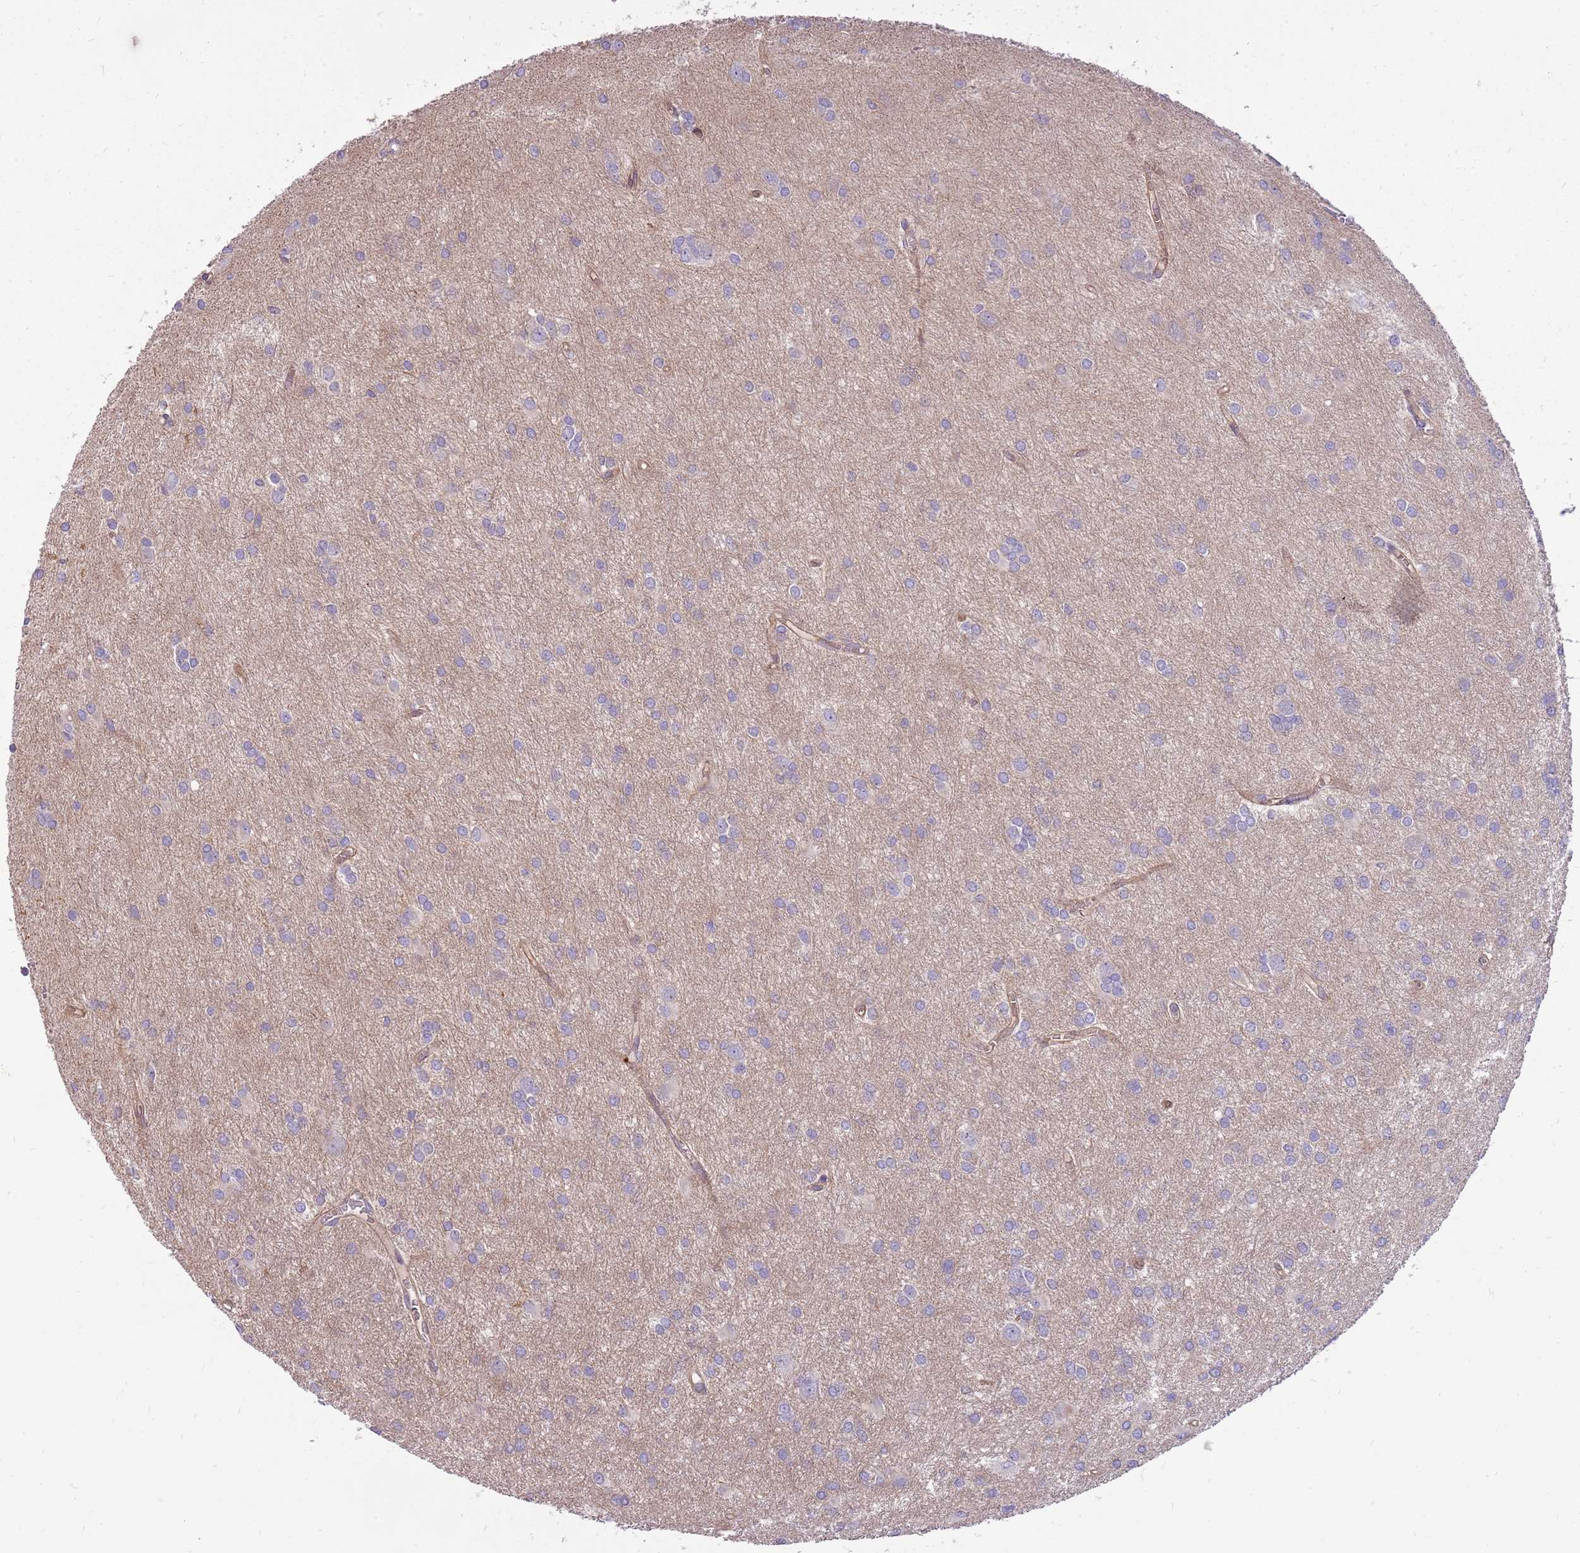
{"staining": {"intensity": "negative", "quantity": "none", "location": "none"}, "tissue": "glioma", "cell_type": "Tumor cells", "image_type": "cancer", "snomed": [{"axis": "morphology", "description": "Glioma, malignant, High grade"}, {"axis": "topography", "description": "Brain"}], "caption": "Image shows no protein staining in tumor cells of glioma tissue.", "gene": "NTN4", "patient": {"sex": "female", "age": 50}}